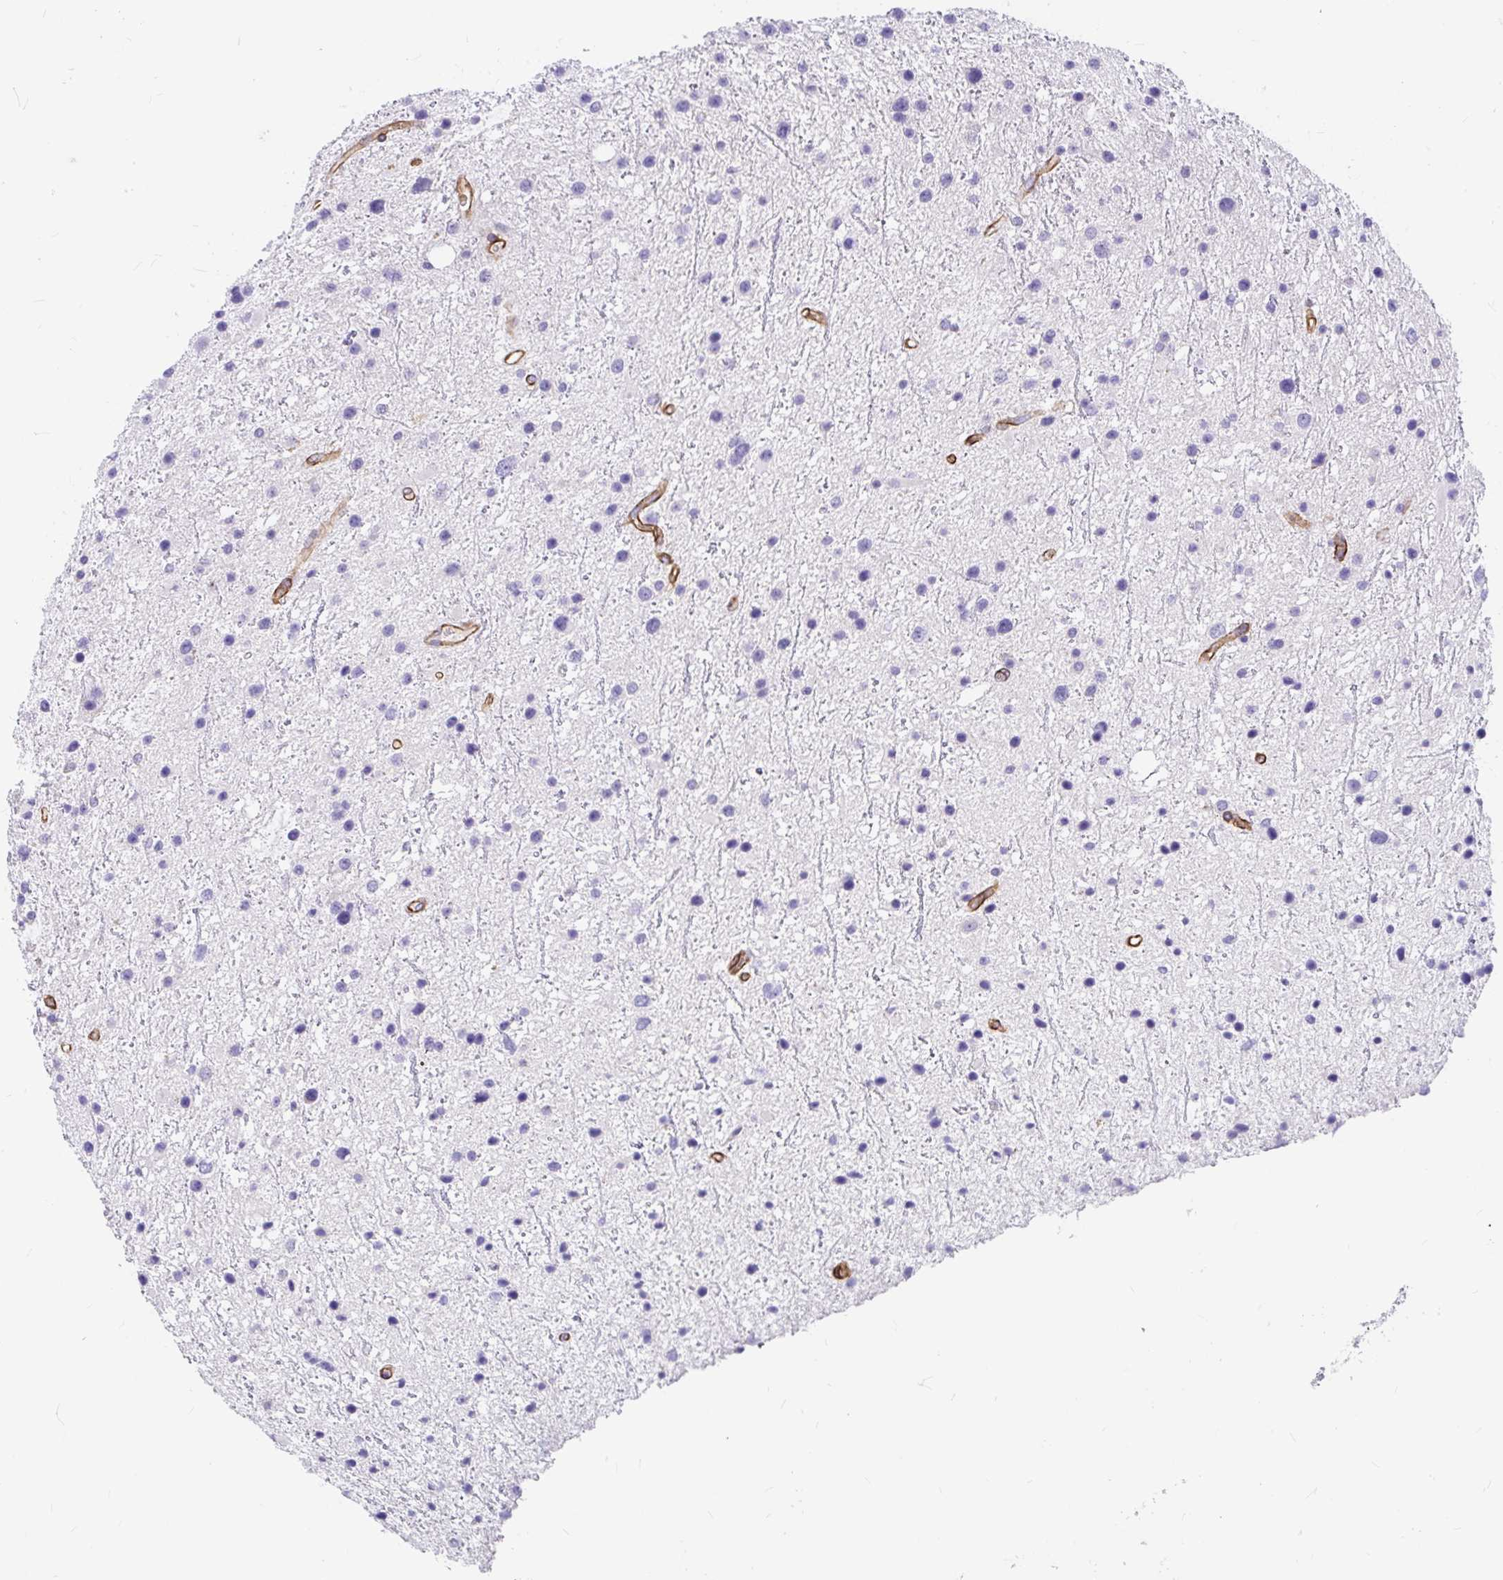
{"staining": {"intensity": "negative", "quantity": "none", "location": "none"}, "tissue": "glioma", "cell_type": "Tumor cells", "image_type": "cancer", "snomed": [{"axis": "morphology", "description": "Glioma, malignant, Low grade"}, {"axis": "topography", "description": "Brain"}], "caption": "High power microscopy photomicrograph of an IHC photomicrograph of malignant glioma (low-grade), revealing no significant staining in tumor cells. (Brightfield microscopy of DAB (3,3'-diaminobenzidine) IHC at high magnification).", "gene": "MYO1B", "patient": {"sex": "female", "age": 32}}